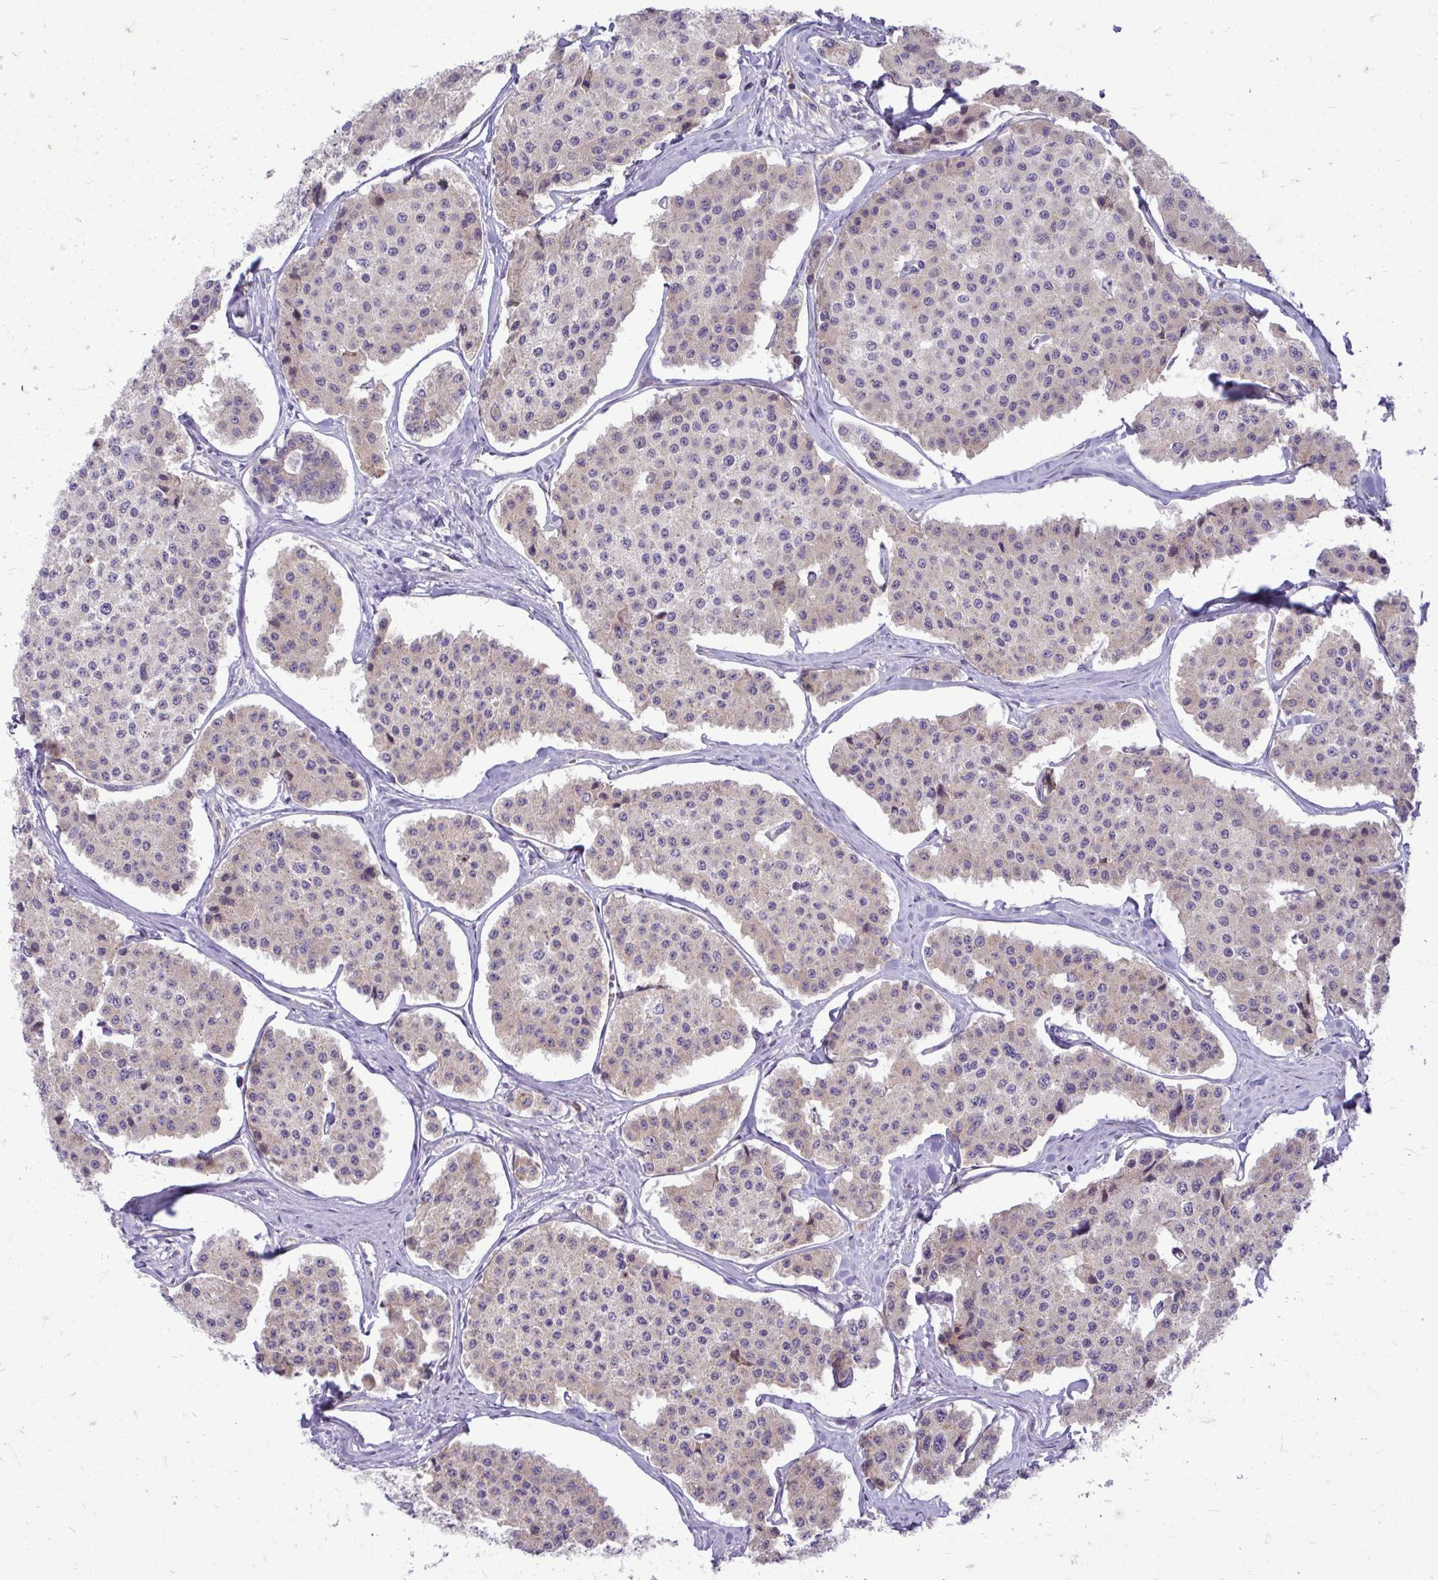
{"staining": {"intensity": "weak", "quantity": ">75%", "location": "cytoplasmic/membranous"}, "tissue": "carcinoid", "cell_type": "Tumor cells", "image_type": "cancer", "snomed": [{"axis": "morphology", "description": "Carcinoid, malignant, NOS"}, {"axis": "topography", "description": "Small intestine"}], "caption": "About >75% of tumor cells in human carcinoid display weak cytoplasmic/membranous protein positivity as visualized by brown immunohistochemical staining.", "gene": "RPLP2", "patient": {"sex": "female", "age": 65}}